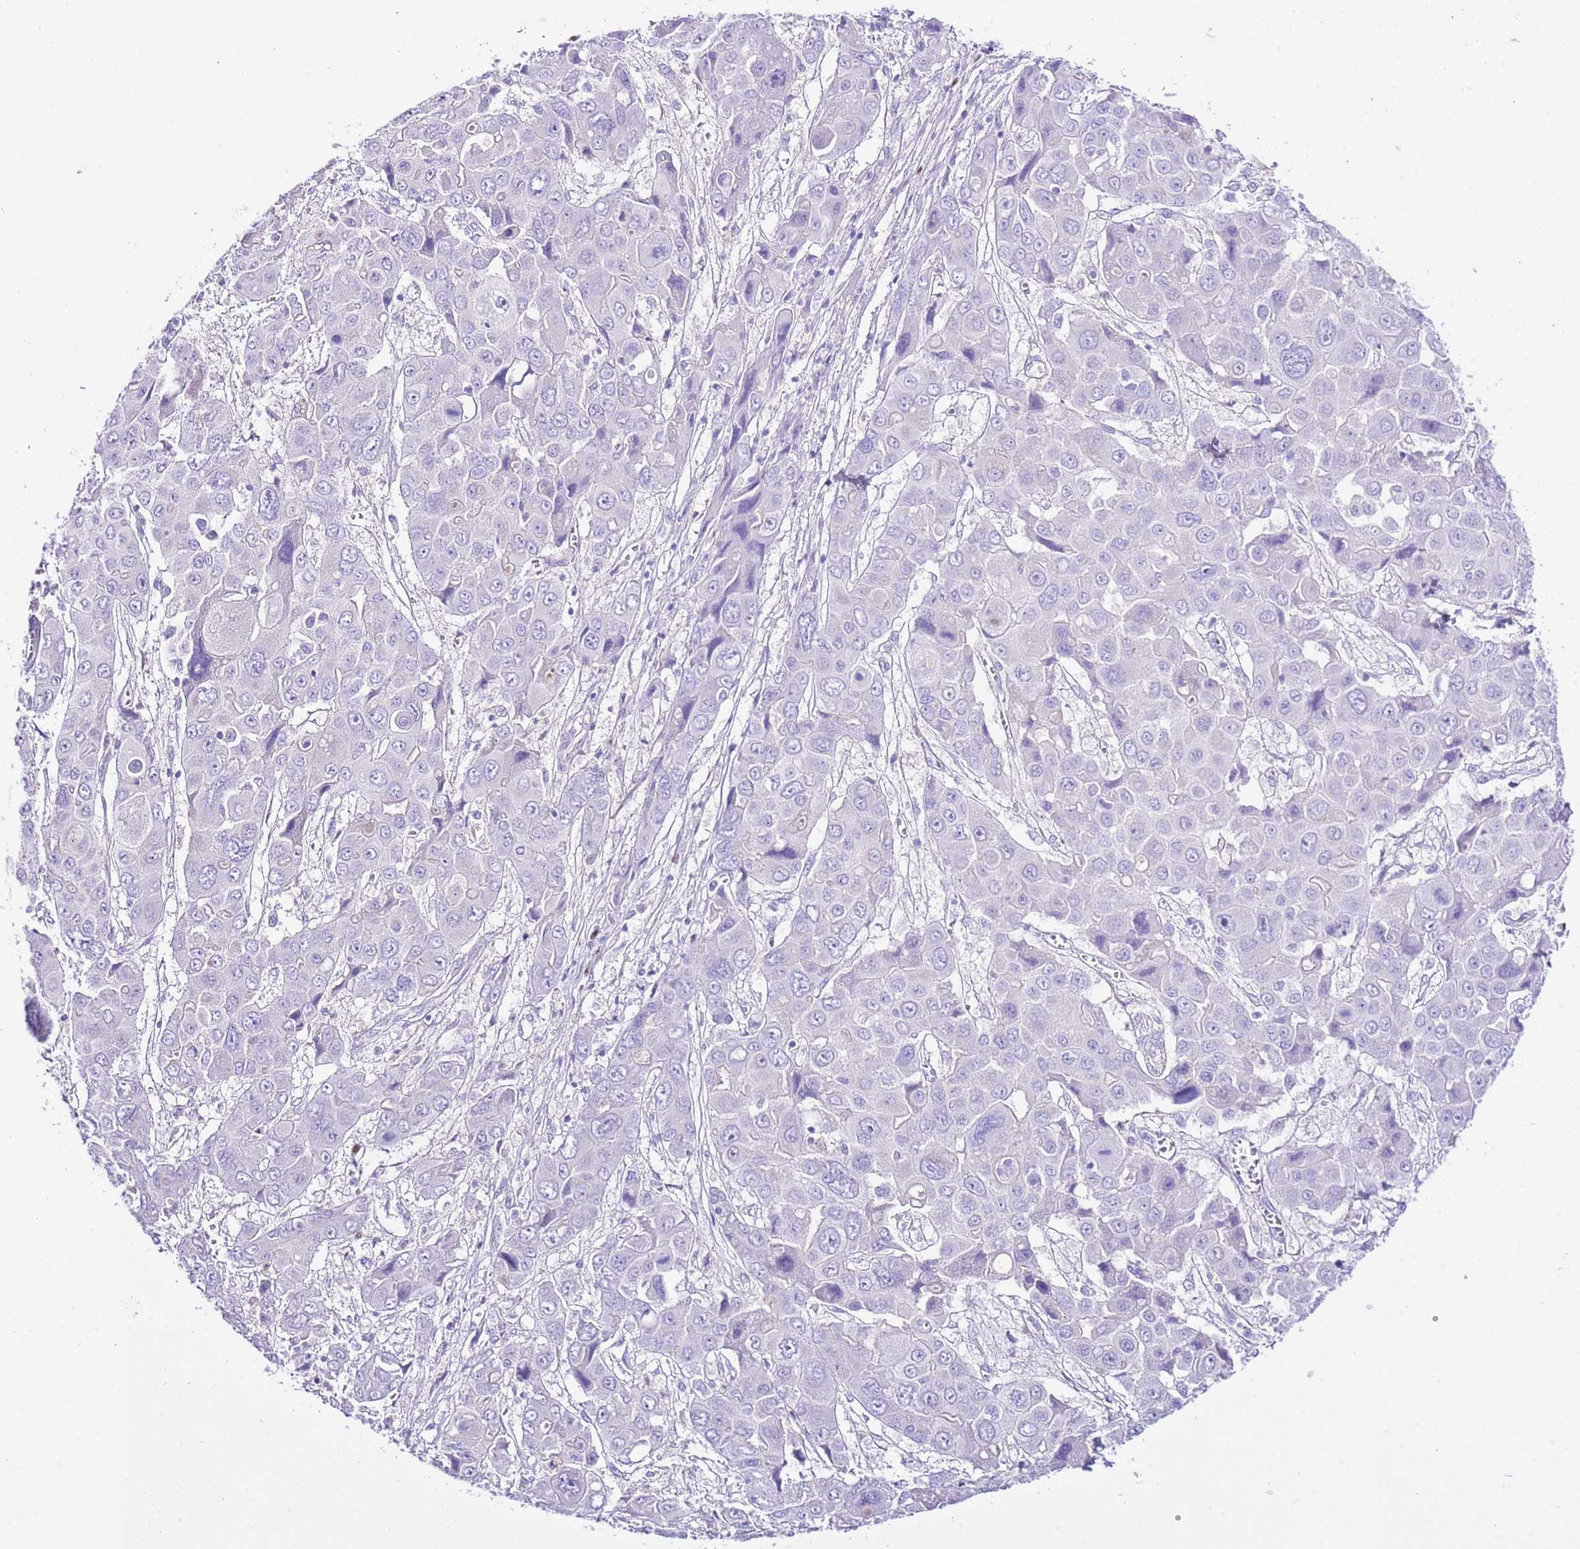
{"staining": {"intensity": "negative", "quantity": "none", "location": "none"}, "tissue": "liver cancer", "cell_type": "Tumor cells", "image_type": "cancer", "snomed": [{"axis": "morphology", "description": "Cholangiocarcinoma"}, {"axis": "topography", "description": "Liver"}], "caption": "Tumor cells are negative for protein expression in human liver cancer. (DAB immunohistochemistry visualized using brightfield microscopy, high magnification).", "gene": "BHLHA15", "patient": {"sex": "male", "age": 67}}